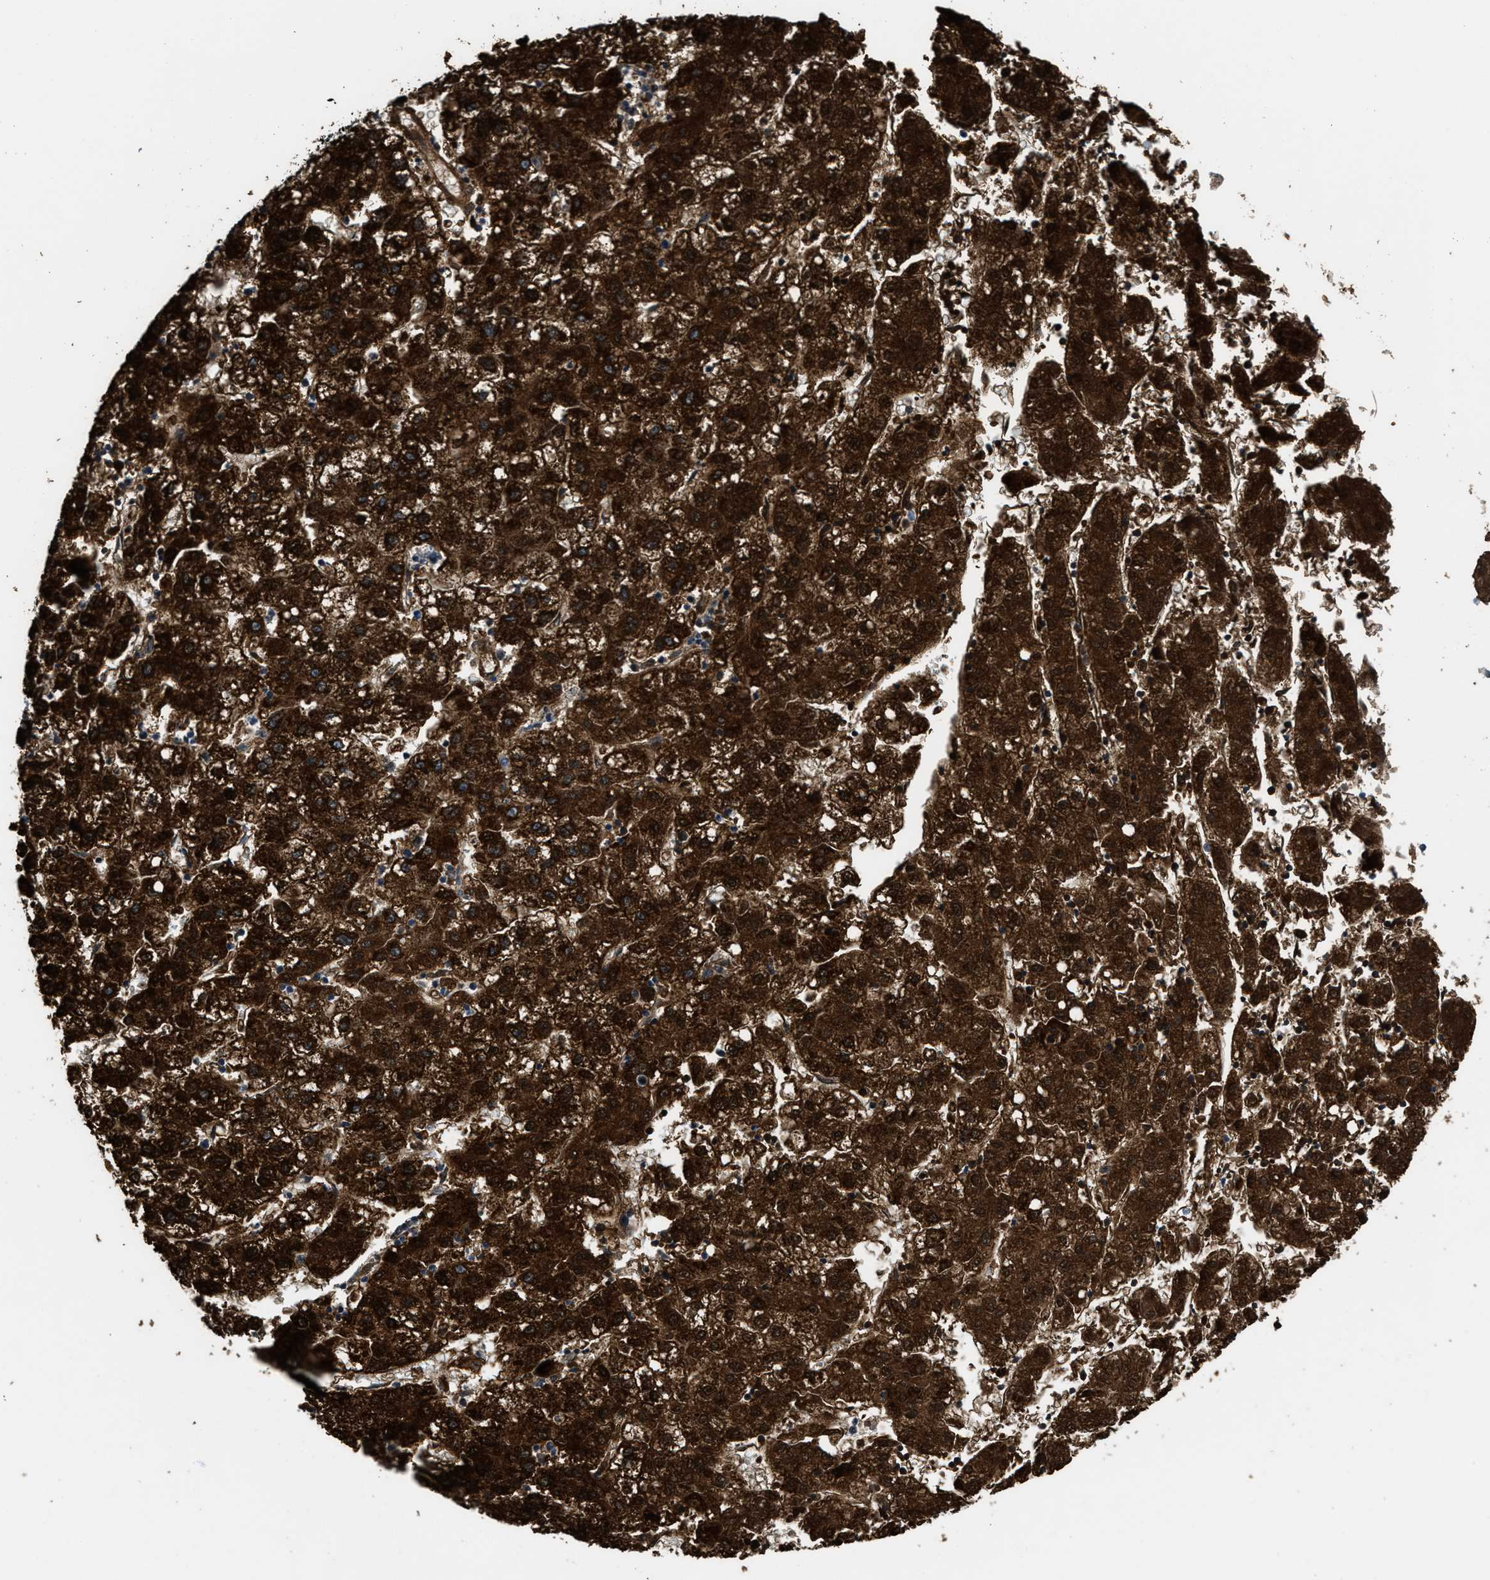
{"staining": {"intensity": "strong", "quantity": ">75%", "location": "cytoplasmic/membranous"}, "tissue": "liver cancer", "cell_type": "Tumor cells", "image_type": "cancer", "snomed": [{"axis": "morphology", "description": "Carcinoma, Hepatocellular, NOS"}, {"axis": "topography", "description": "Liver"}], "caption": "Protein expression analysis of human liver hepatocellular carcinoma reveals strong cytoplasmic/membranous expression in about >75% of tumor cells. (DAB = brown stain, brightfield microscopy at high magnification).", "gene": "HIBADH", "patient": {"sex": "male", "age": 72}}